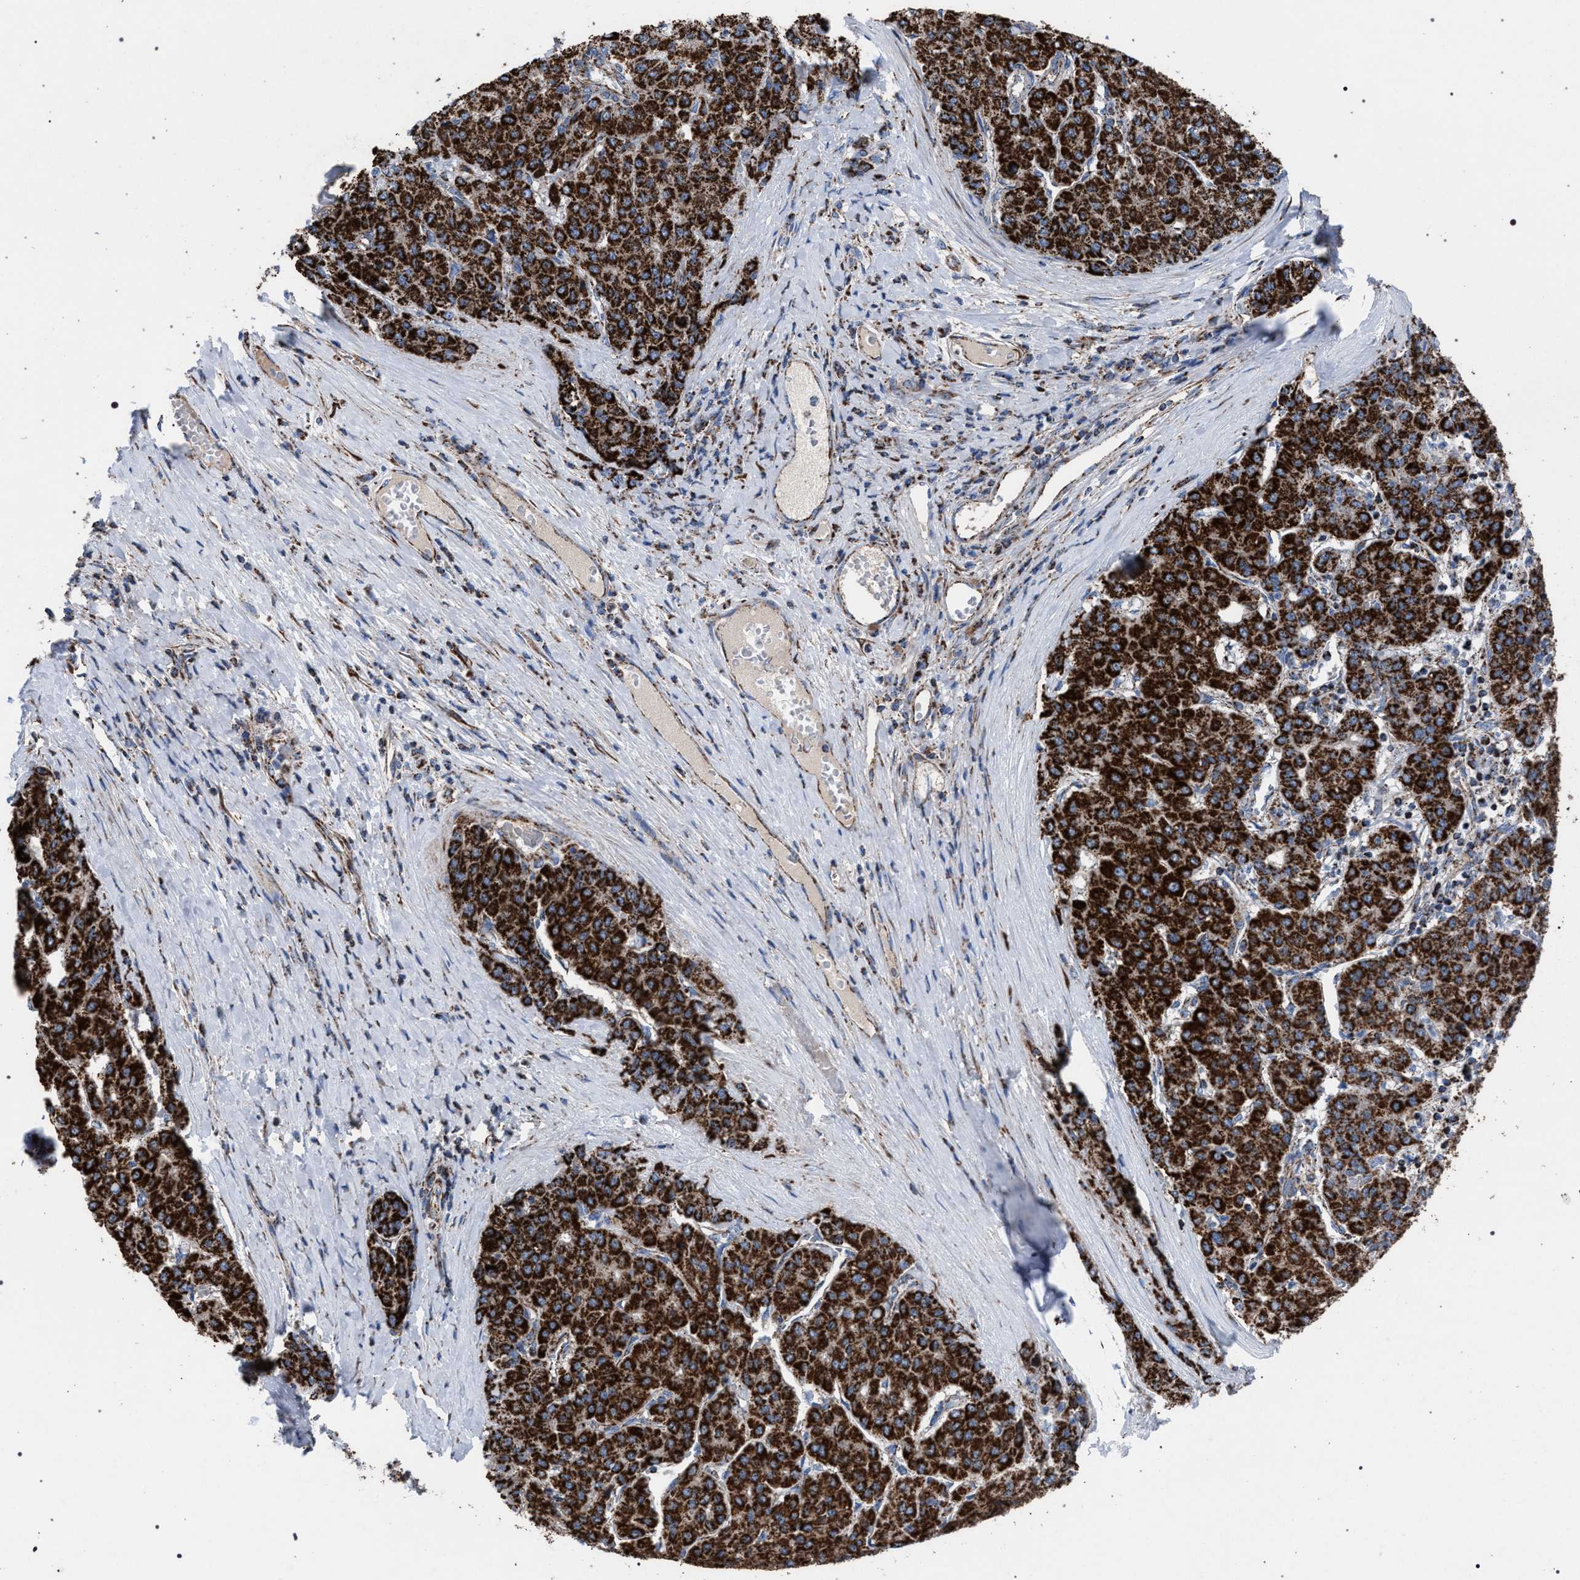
{"staining": {"intensity": "strong", "quantity": ">75%", "location": "cytoplasmic/membranous"}, "tissue": "liver cancer", "cell_type": "Tumor cells", "image_type": "cancer", "snomed": [{"axis": "morphology", "description": "Carcinoma, Hepatocellular, NOS"}, {"axis": "topography", "description": "Liver"}], "caption": "A histopathology image of liver cancer stained for a protein reveals strong cytoplasmic/membranous brown staining in tumor cells.", "gene": "VPS13A", "patient": {"sex": "male", "age": 65}}